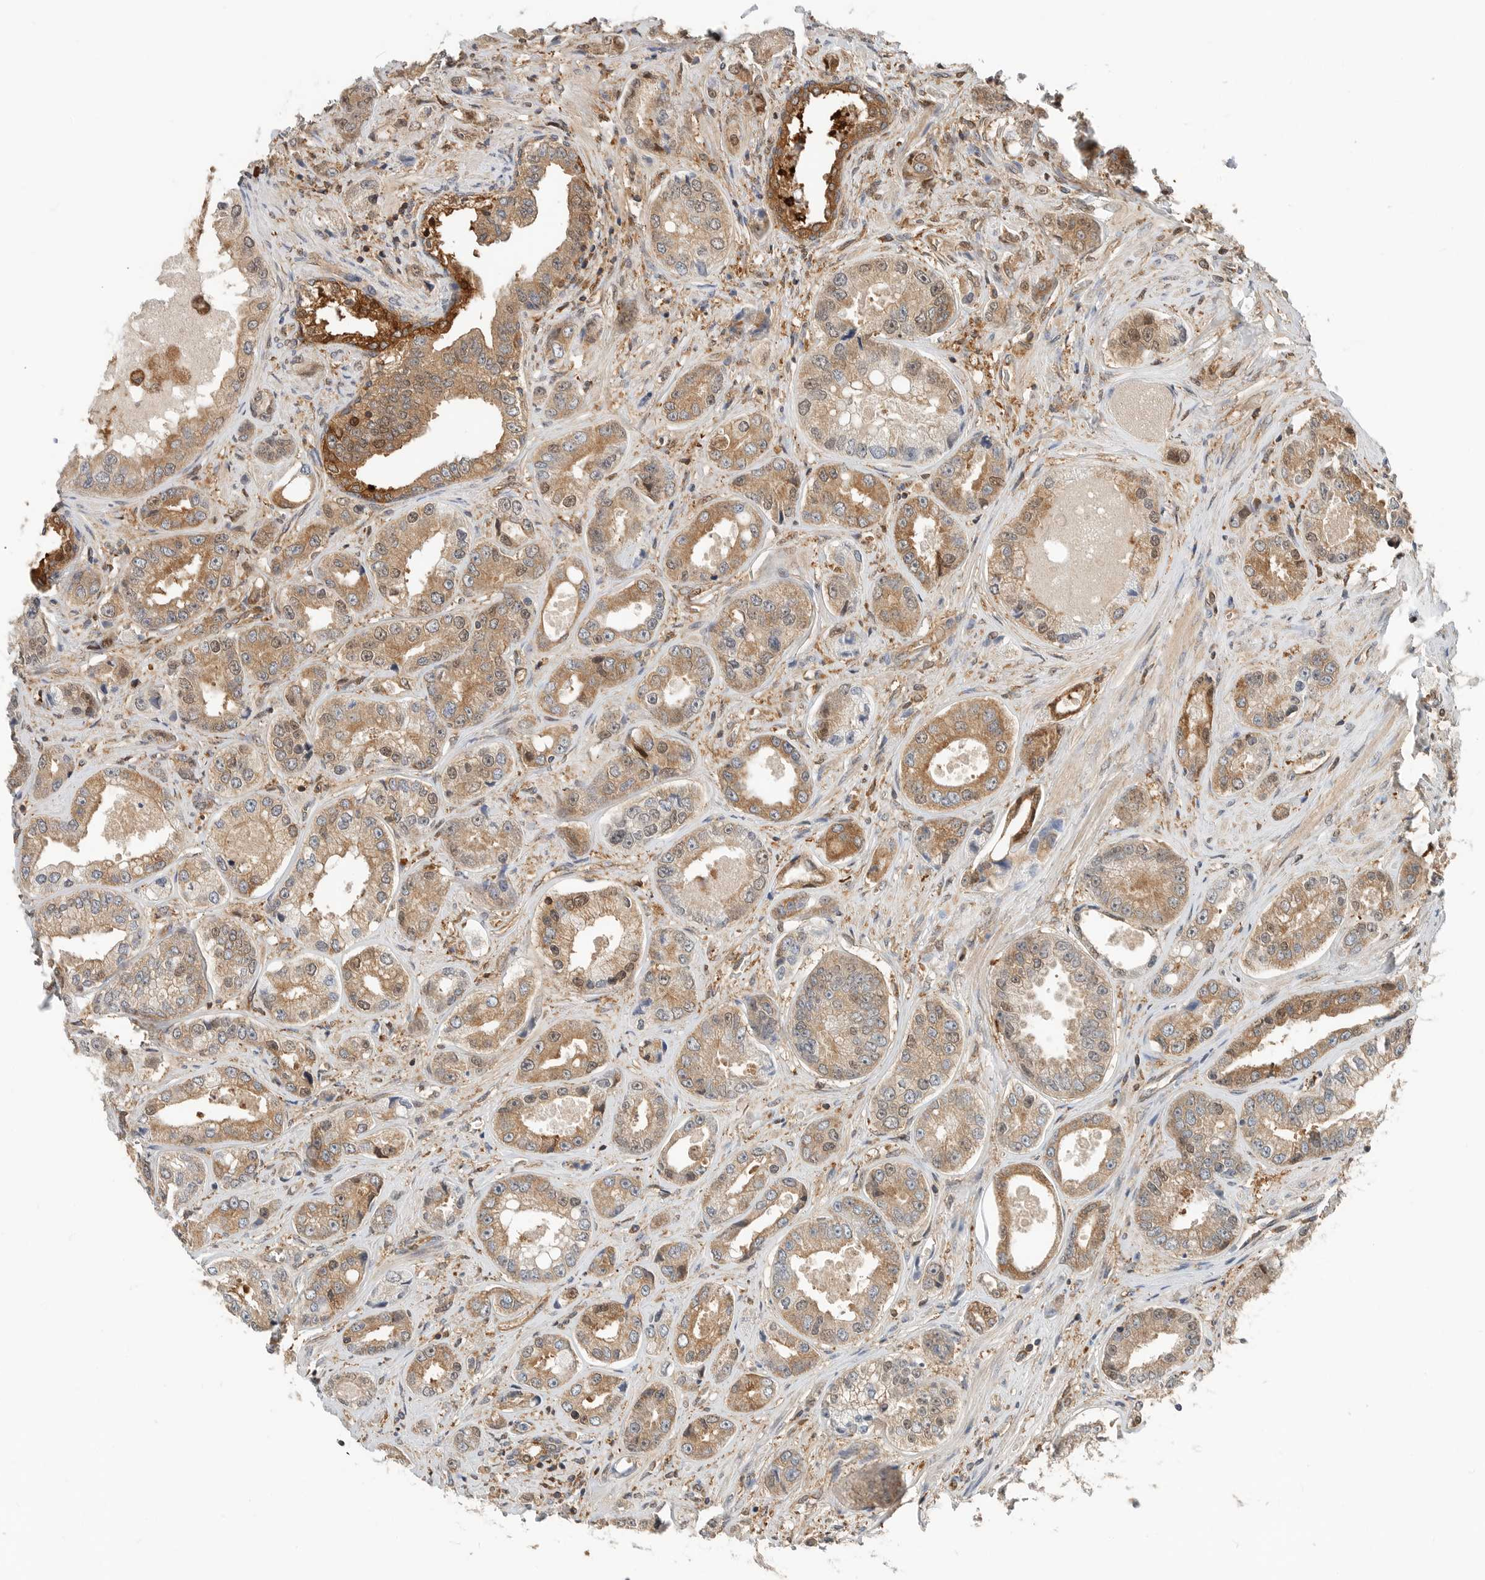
{"staining": {"intensity": "moderate", "quantity": ">75%", "location": "cytoplasmic/membranous"}, "tissue": "prostate cancer", "cell_type": "Tumor cells", "image_type": "cancer", "snomed": [{"axis": "morphology", "description": "Adenocarcinoma, High grade"}, {"axis": "topography", "description": "Prostate"}], "caption": "Tumor cells display medium levels of moderate cytoplasmic/membranous positivity in approximately >75% of cells in human prostate cancer.", "gene": "XPNPEP1", "patient": {"sex": "male", "age": 61}}